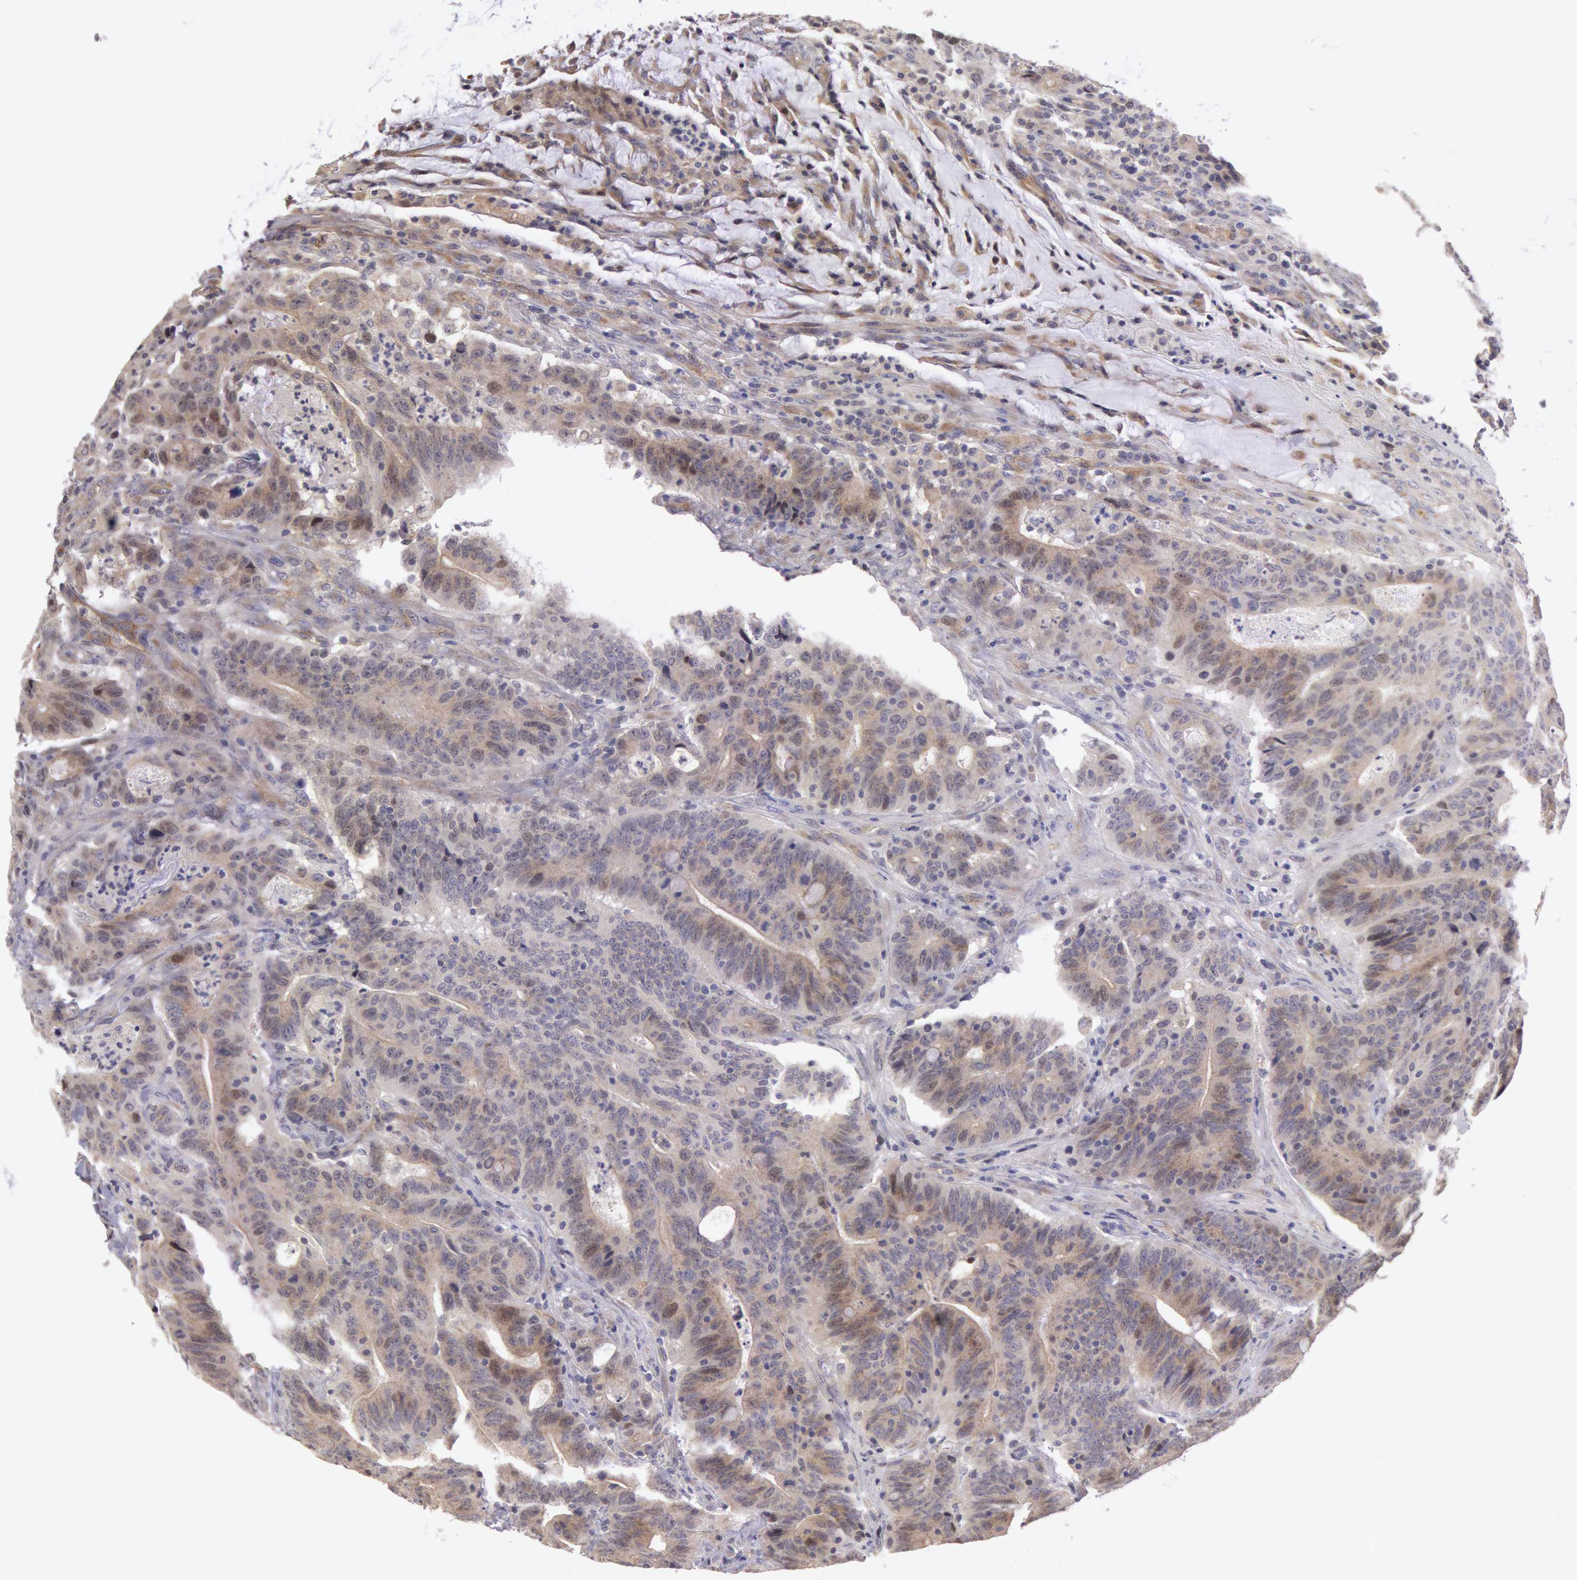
{"staining": {"intensity": "negative", "quantity": "none", "location": "none"}, "tissue": "colorectal cancer", "cell_type": "Tumor cells", "image_type": "cancer", "snomed": [{"axis": "morphology", "description": "Adenocarcinoma, NOS"}, {"axis": "topography", "description": "Colon"}], "caption": "The image demonstrates no significant positivity in tumor cells of adenocarcinoma (colorectal).", "gene": "AMOTL1", "patient": {"sex": "male", "age": 54}}